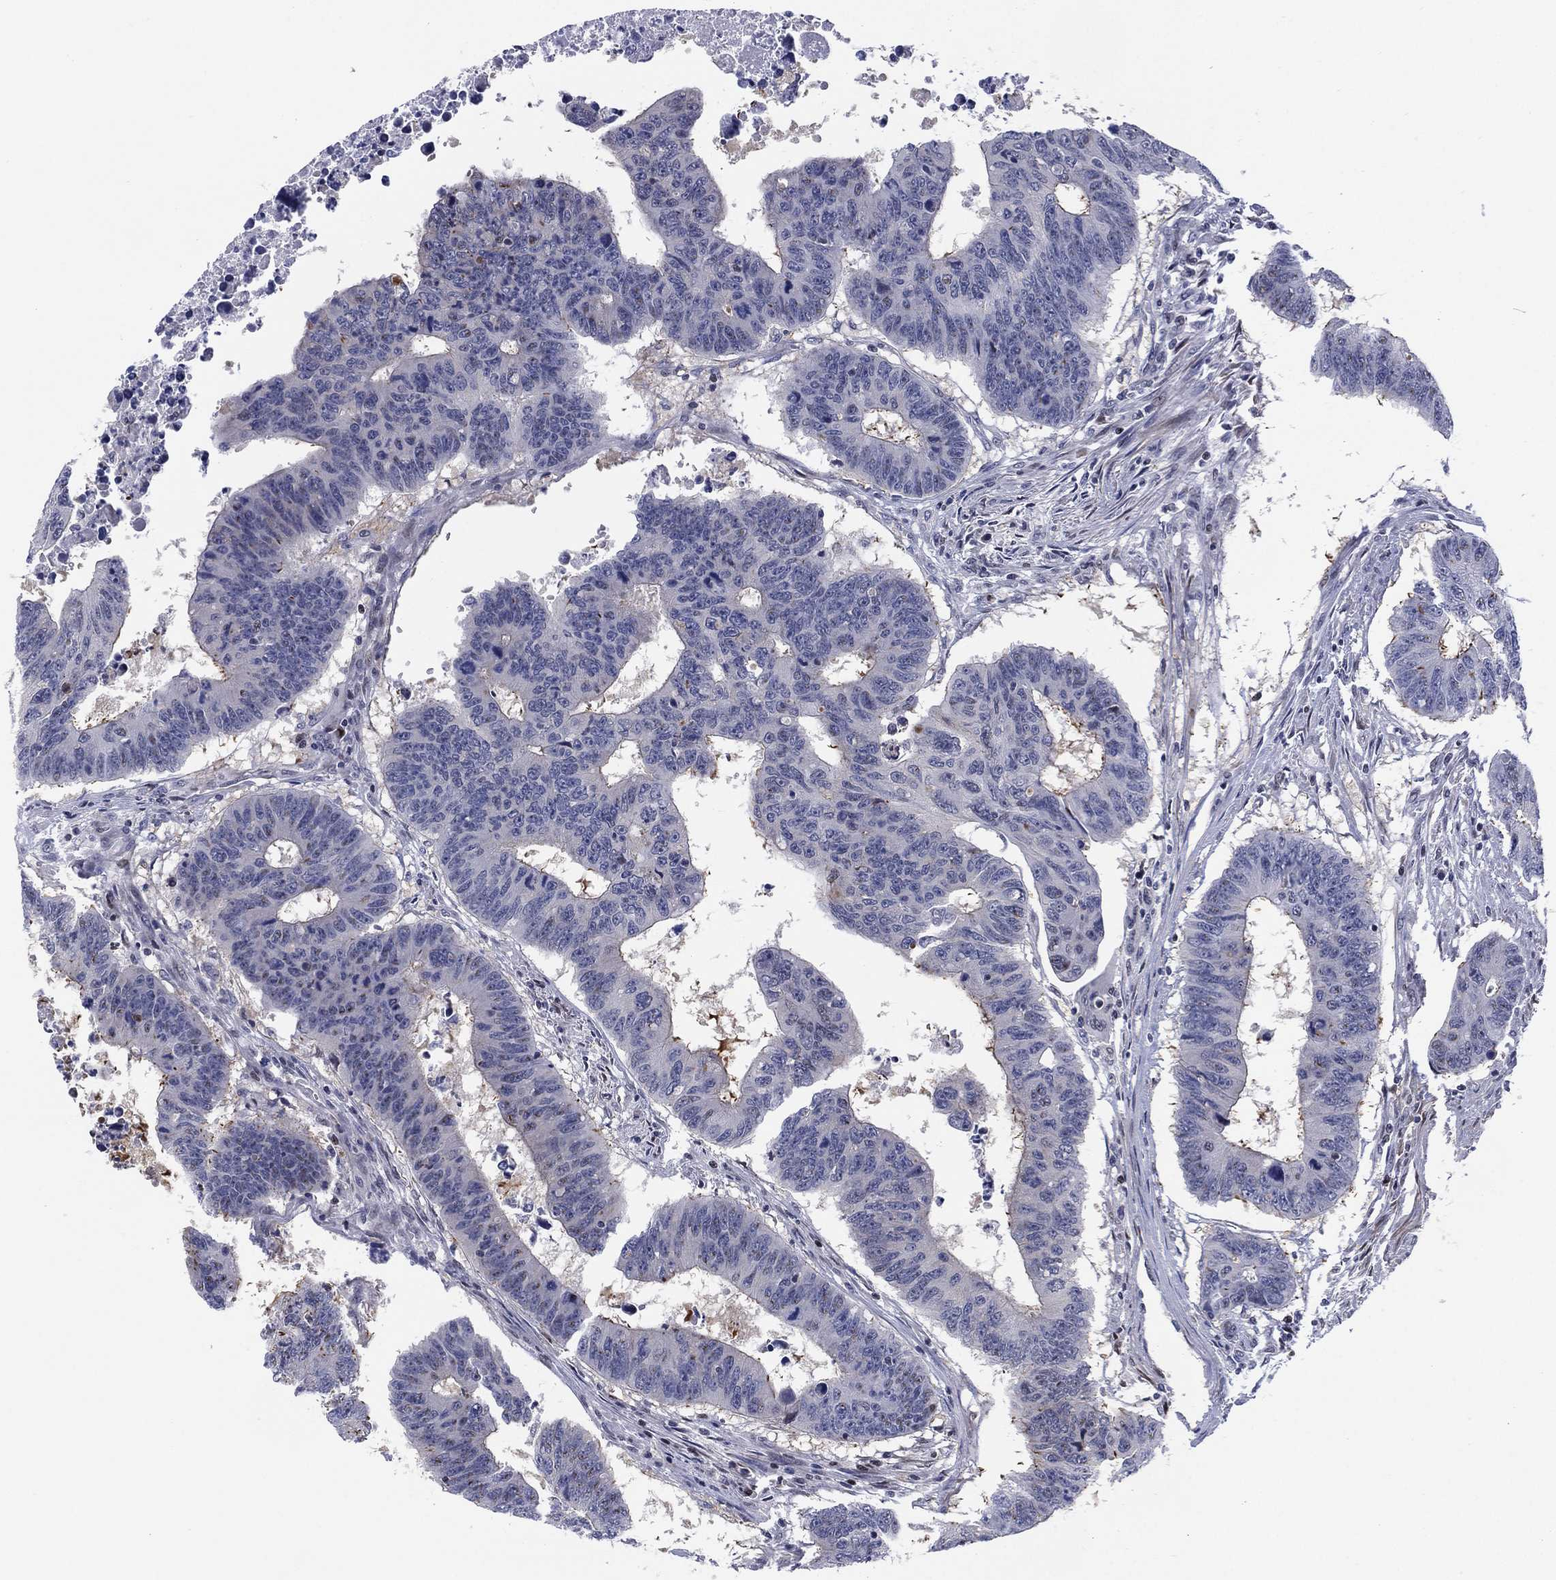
{"staining": {"intensity": "negative", "quantity": "none", "location": "none"}, "tissue": "colorectal cancer", "cell_type": "Tumor cells", "image_type": "cancer", "snomed": [{"axis": "morphology", "description": "Adenocarcinoma, NOS"}, {"axis": "topography", "description": "Rectum"}], "caption": "IHC of adenocarcinoma (colorectal) displays no staining in tumor cells.", "gene": "SLC4A4", "patient": {"sex": "female", "age": 85}}